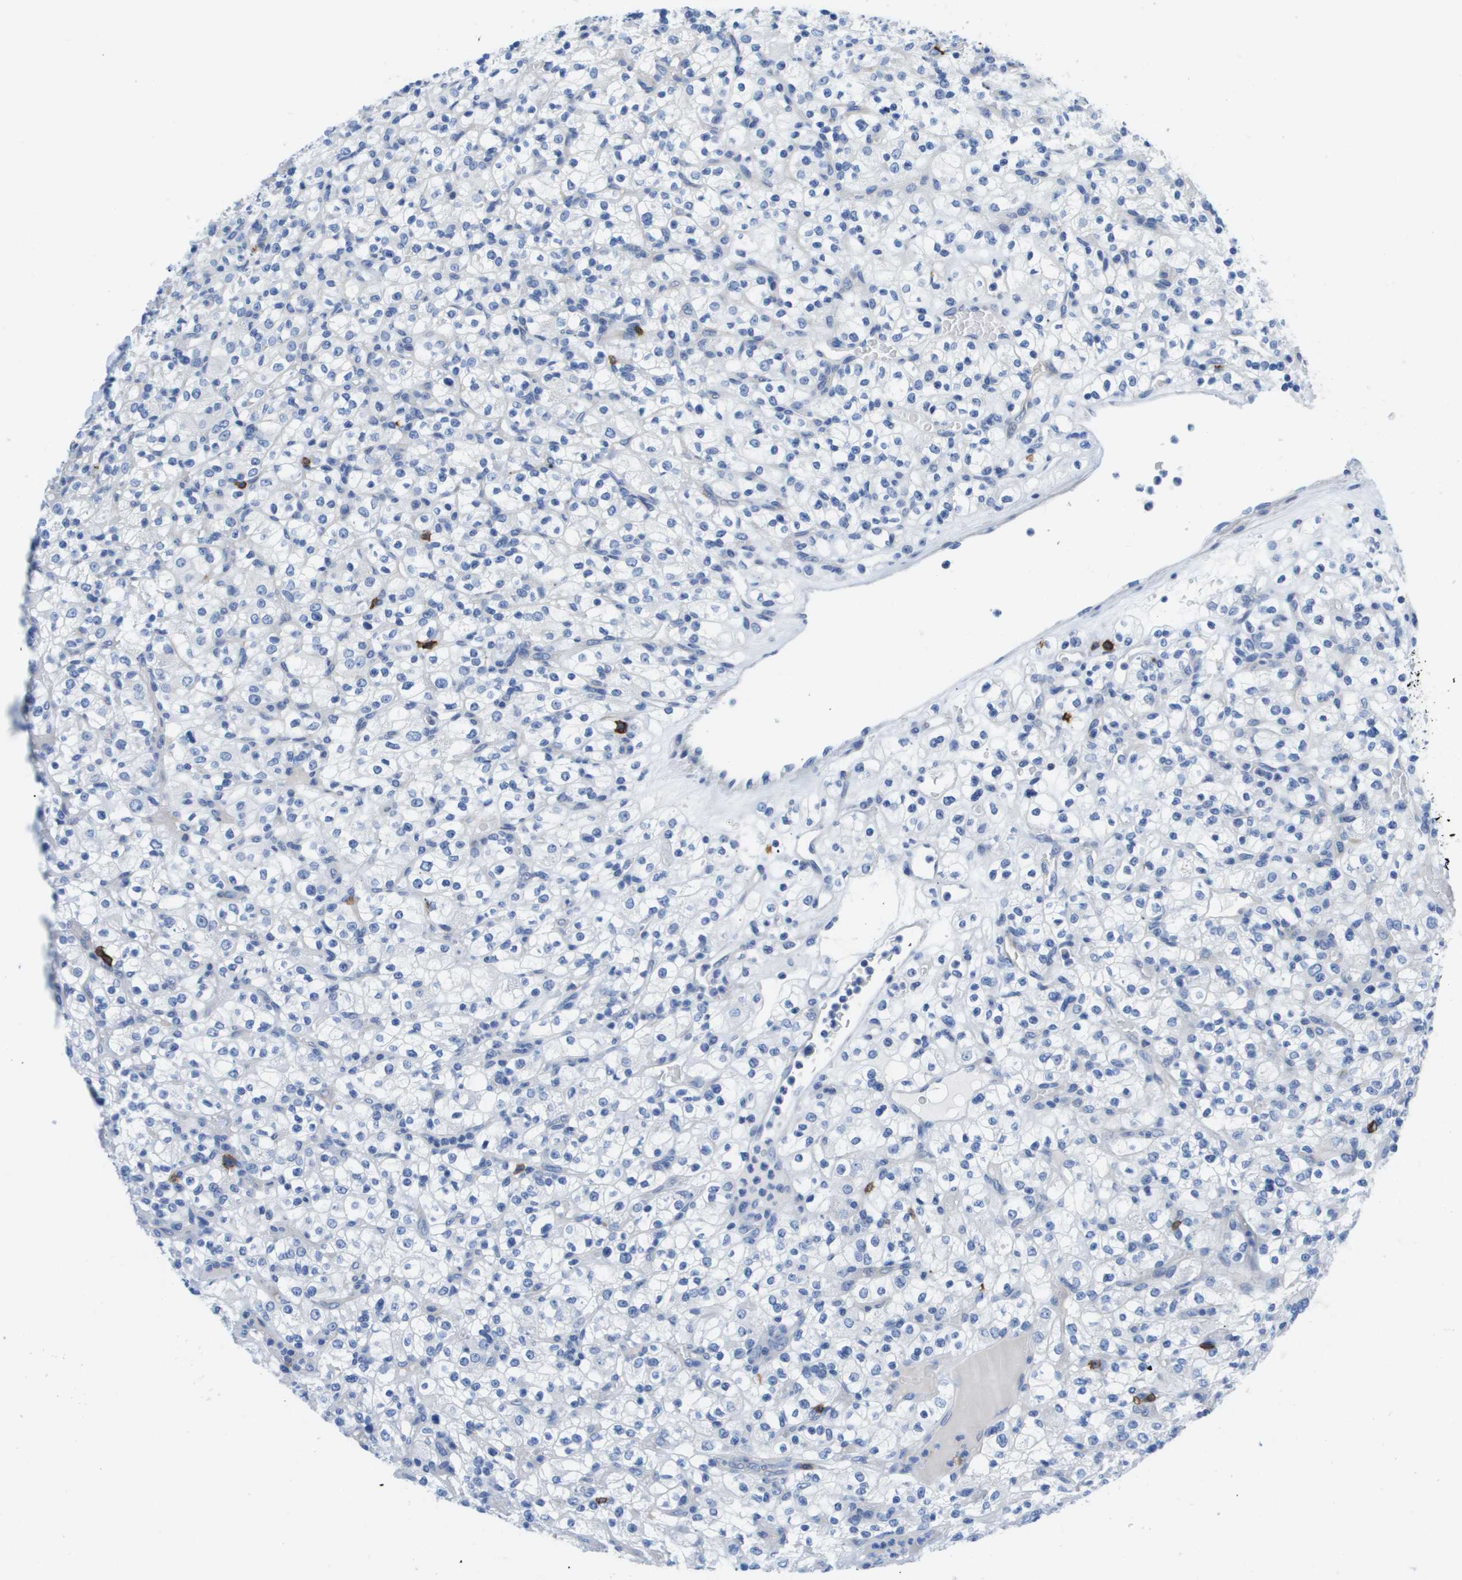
{"staining": {"intensity": "negative", "quantity": "none", "location": "none"}, "tissue": "renal cancer", "cell_type": "Tumor cells", "image_type": "cancer", "snomed": [{"axis": "morphology", "description": "Normal tissue, NOS"}, {"axis": "morphology", "description": "Adenocarcinoma, NOS"}, {"axis": "topography", "description": "Kidney"}], "caption": "Image shows no significant protein positivity in tumor cells of renal adenocarcinoma.", "gene": "MS4A1", "patient": {"sex": "female", "age": 72}}